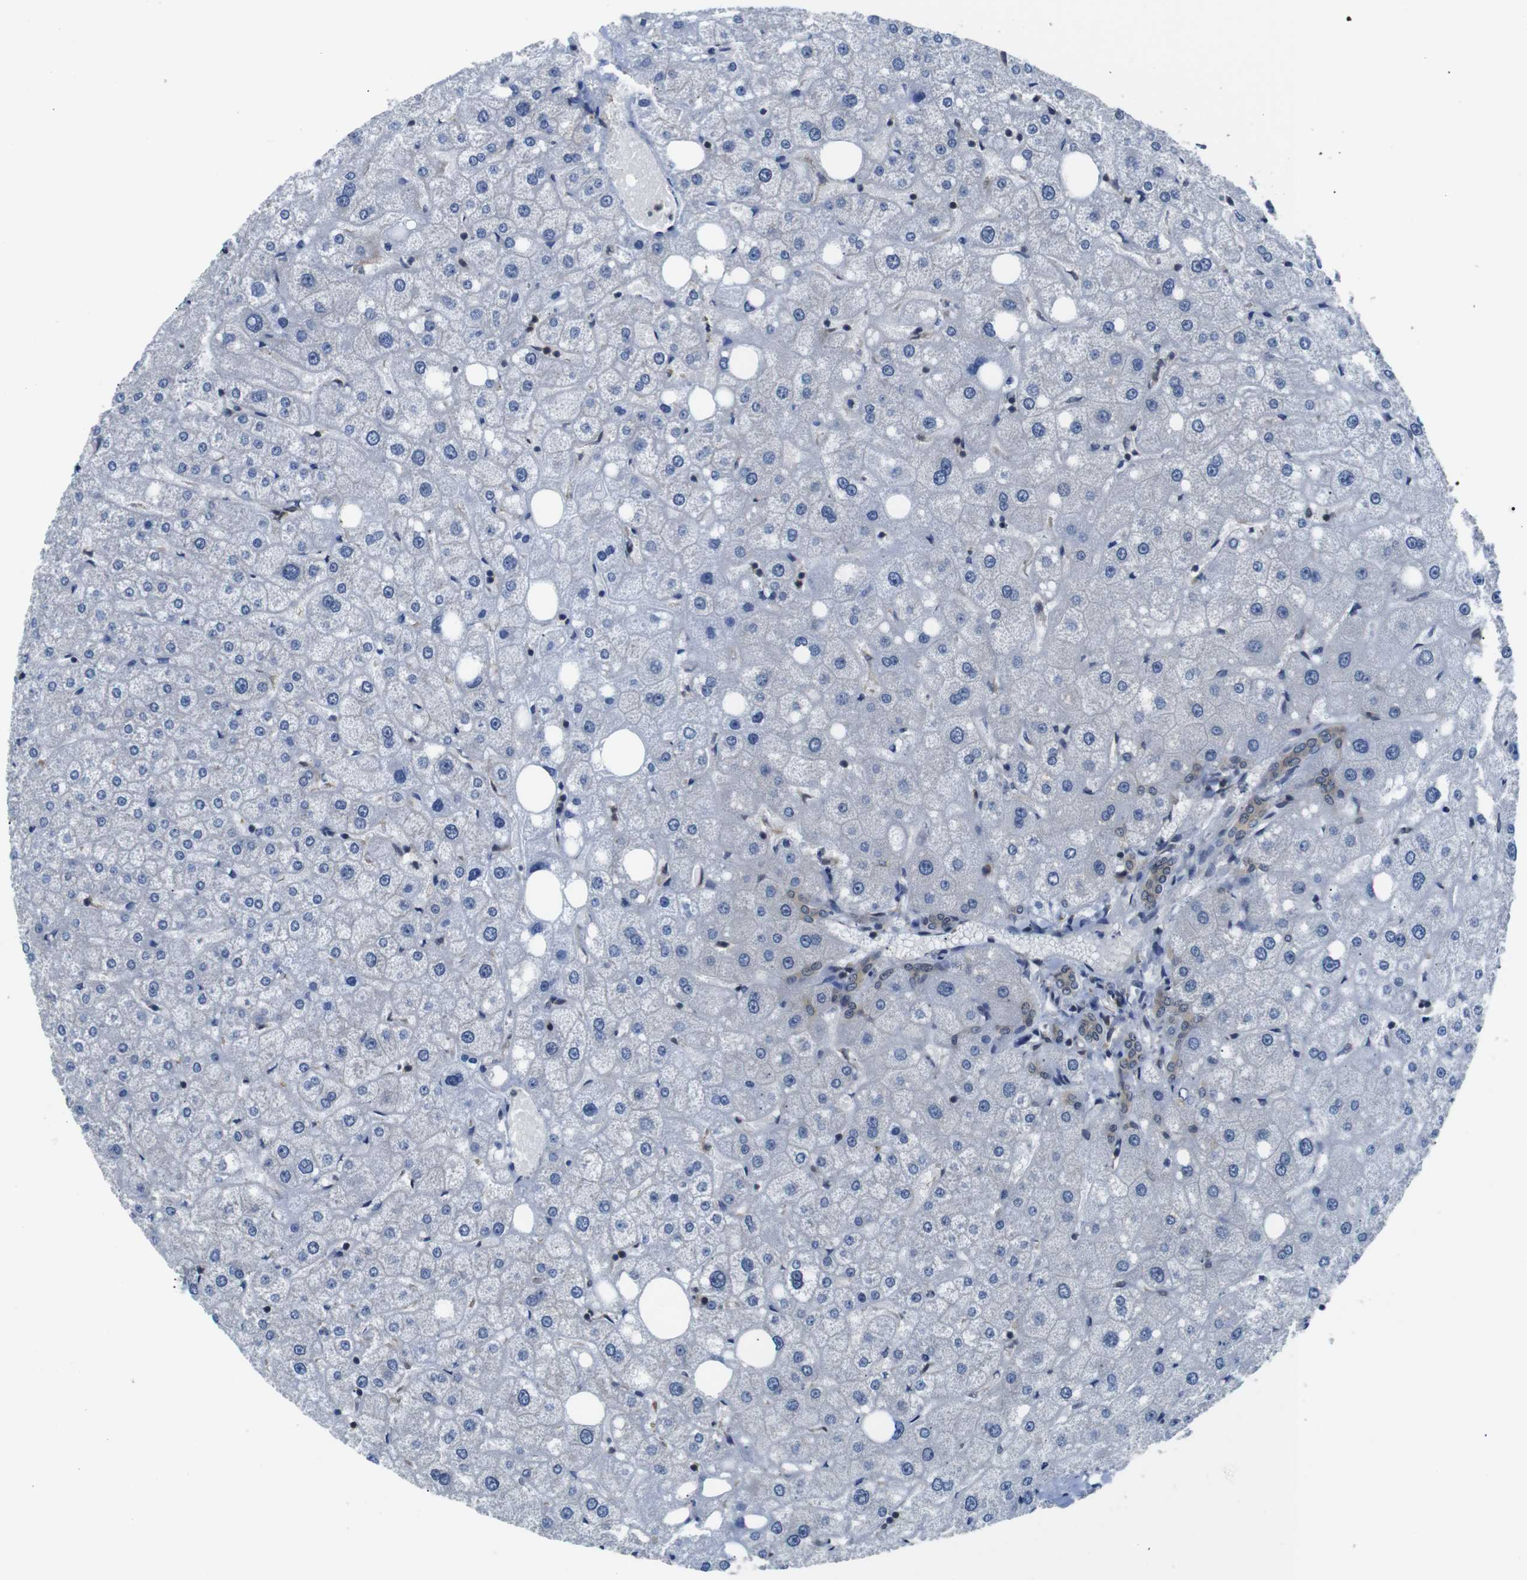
{"staining": {"intensity": "weak", "quantity": ">75%", "location": "cytoplasmic/membranous"}, "tissue": "liver", "cell_type": "Cholangiocytes", "image_type": "normal", "snomed": [{"axis": "morphology", "description": "Normal tissue, NOS"}, {"axis": "topography", "description": "Liver"}], "caption": "Immunohistochemical staining of benign human liver displays low levels of weak cytoplasmic/membranous staining in approximately >75% of cholangiocytes.", "gene": "UBXN1", "patient": {"sex": "male", "age": 73}}